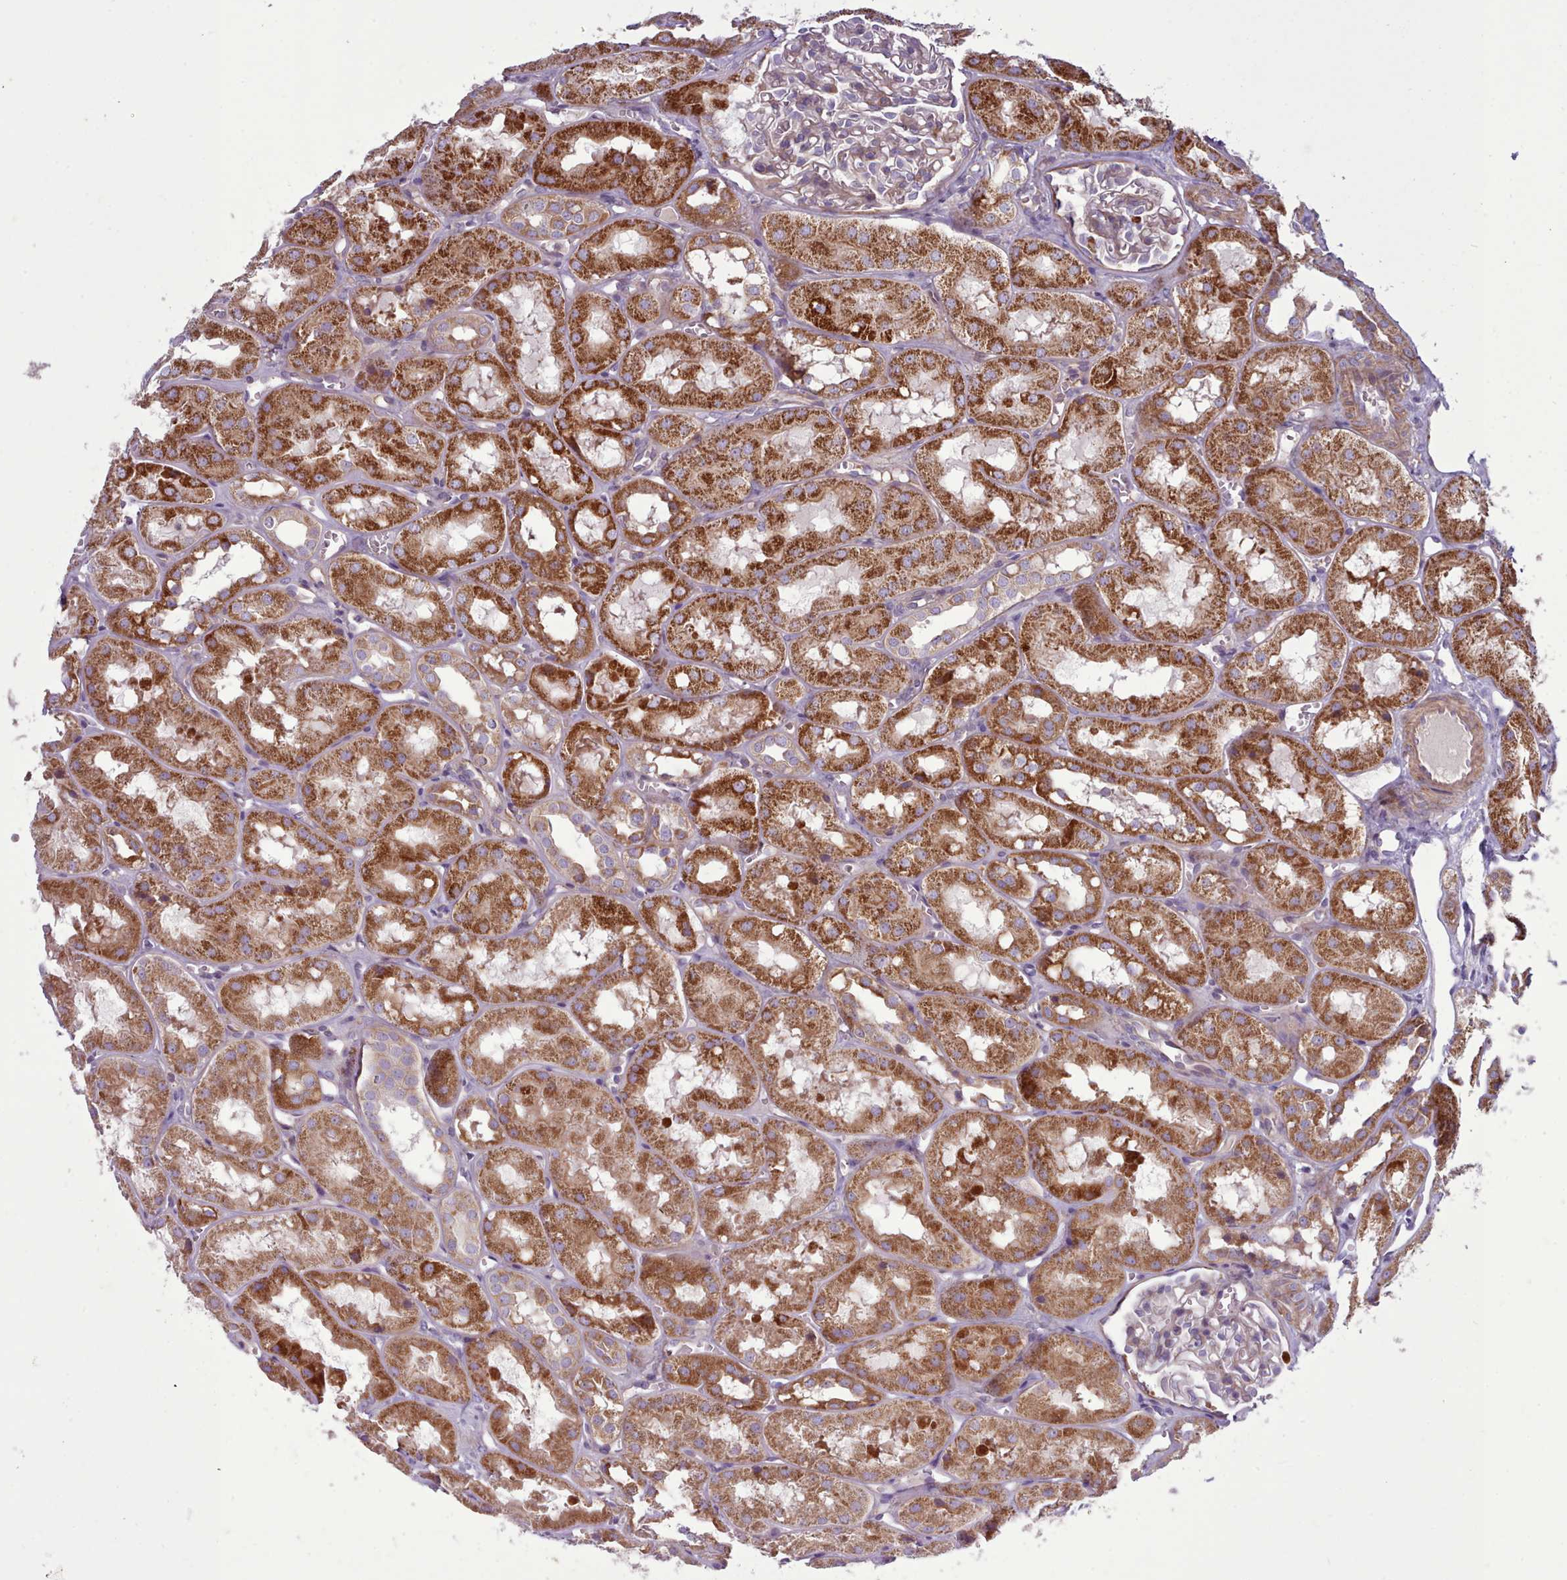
{"staining": {"intensity": "weak", "quantity": "25%-75%", "location": "cytoplasmic/membranous"}, "tissue": "kidney", "cell_type": "Cells in glomeruli", "image_type": "normal", "snomed": [{"axis": "morphology", "description": "Normal tissue, NOS"}, {"axis": "topography", "description": "Kidney"}], "caption": "Immunohistochemistry (IHC) micrograph of benign kidney: kidney stained using IHC demonstrates low levels of weak protein expression localized specifically in the cytoplasmic/membranous of cells in glomeruli, appearing as a cytoplasmic/membranous brown color.", "gene": "TENT4B", "patient": {"sex": "male", "age": 16}}